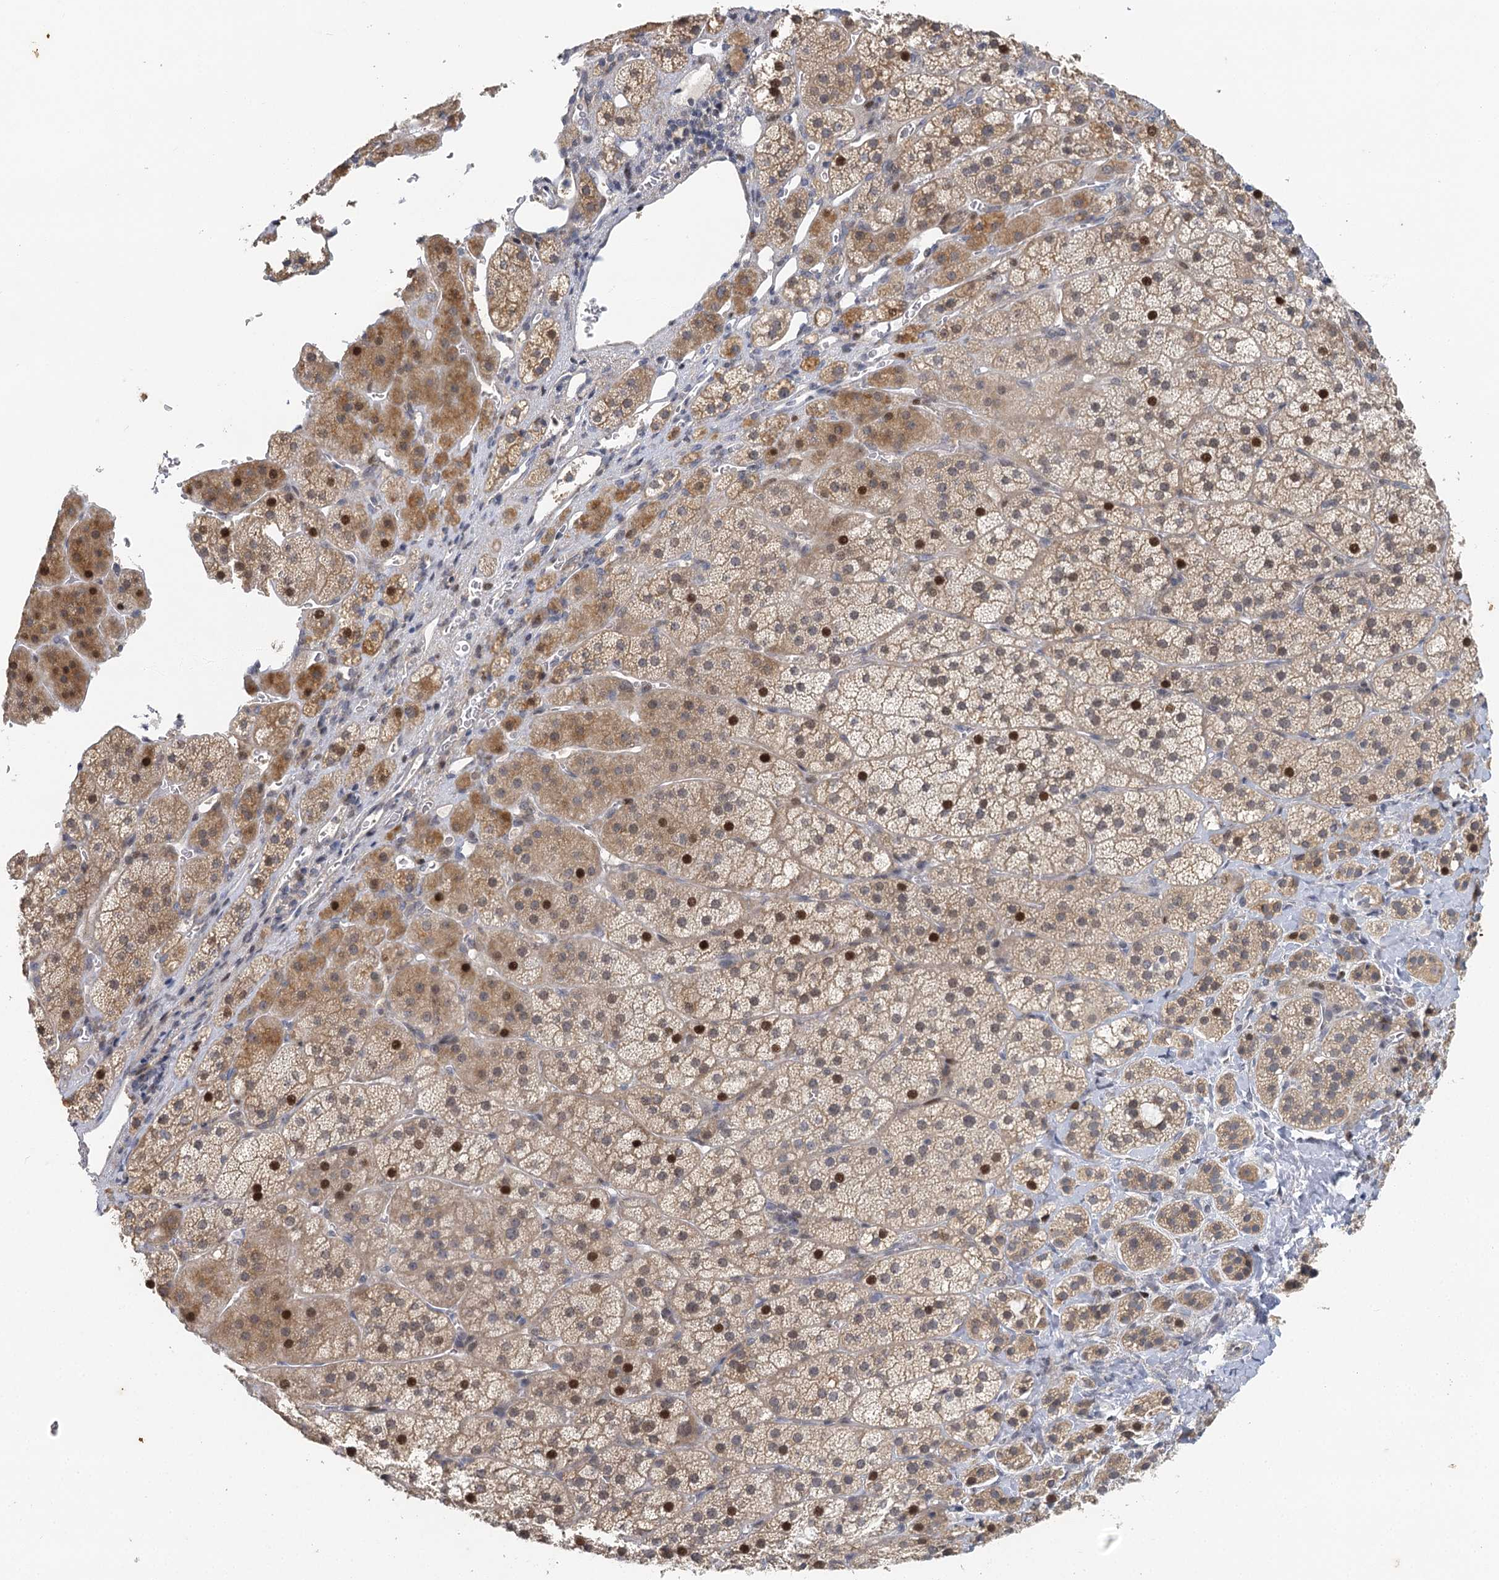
{"staining": {"intensity": "moderate", "quantity": "<25%", "location": "cytoplasmic/membranous,nuclear"}, "tissue": "adrenal gland", "cell_type": "Glandular cells", "image_type": "normal", "snomed": [{"axis": "morphology", "description": "Normal tissue, NOS"}, {"axis": "topography", "description": "Adrenal gland"}], "caption": "This is a histology image of IHC staining of normal adrenal gland, which shows moderate expression in the cytoplasmic/membranous,nuclear of glandular cells.", "gene": "IL11RA", "patient": {"sex": "female", "age": 44}}